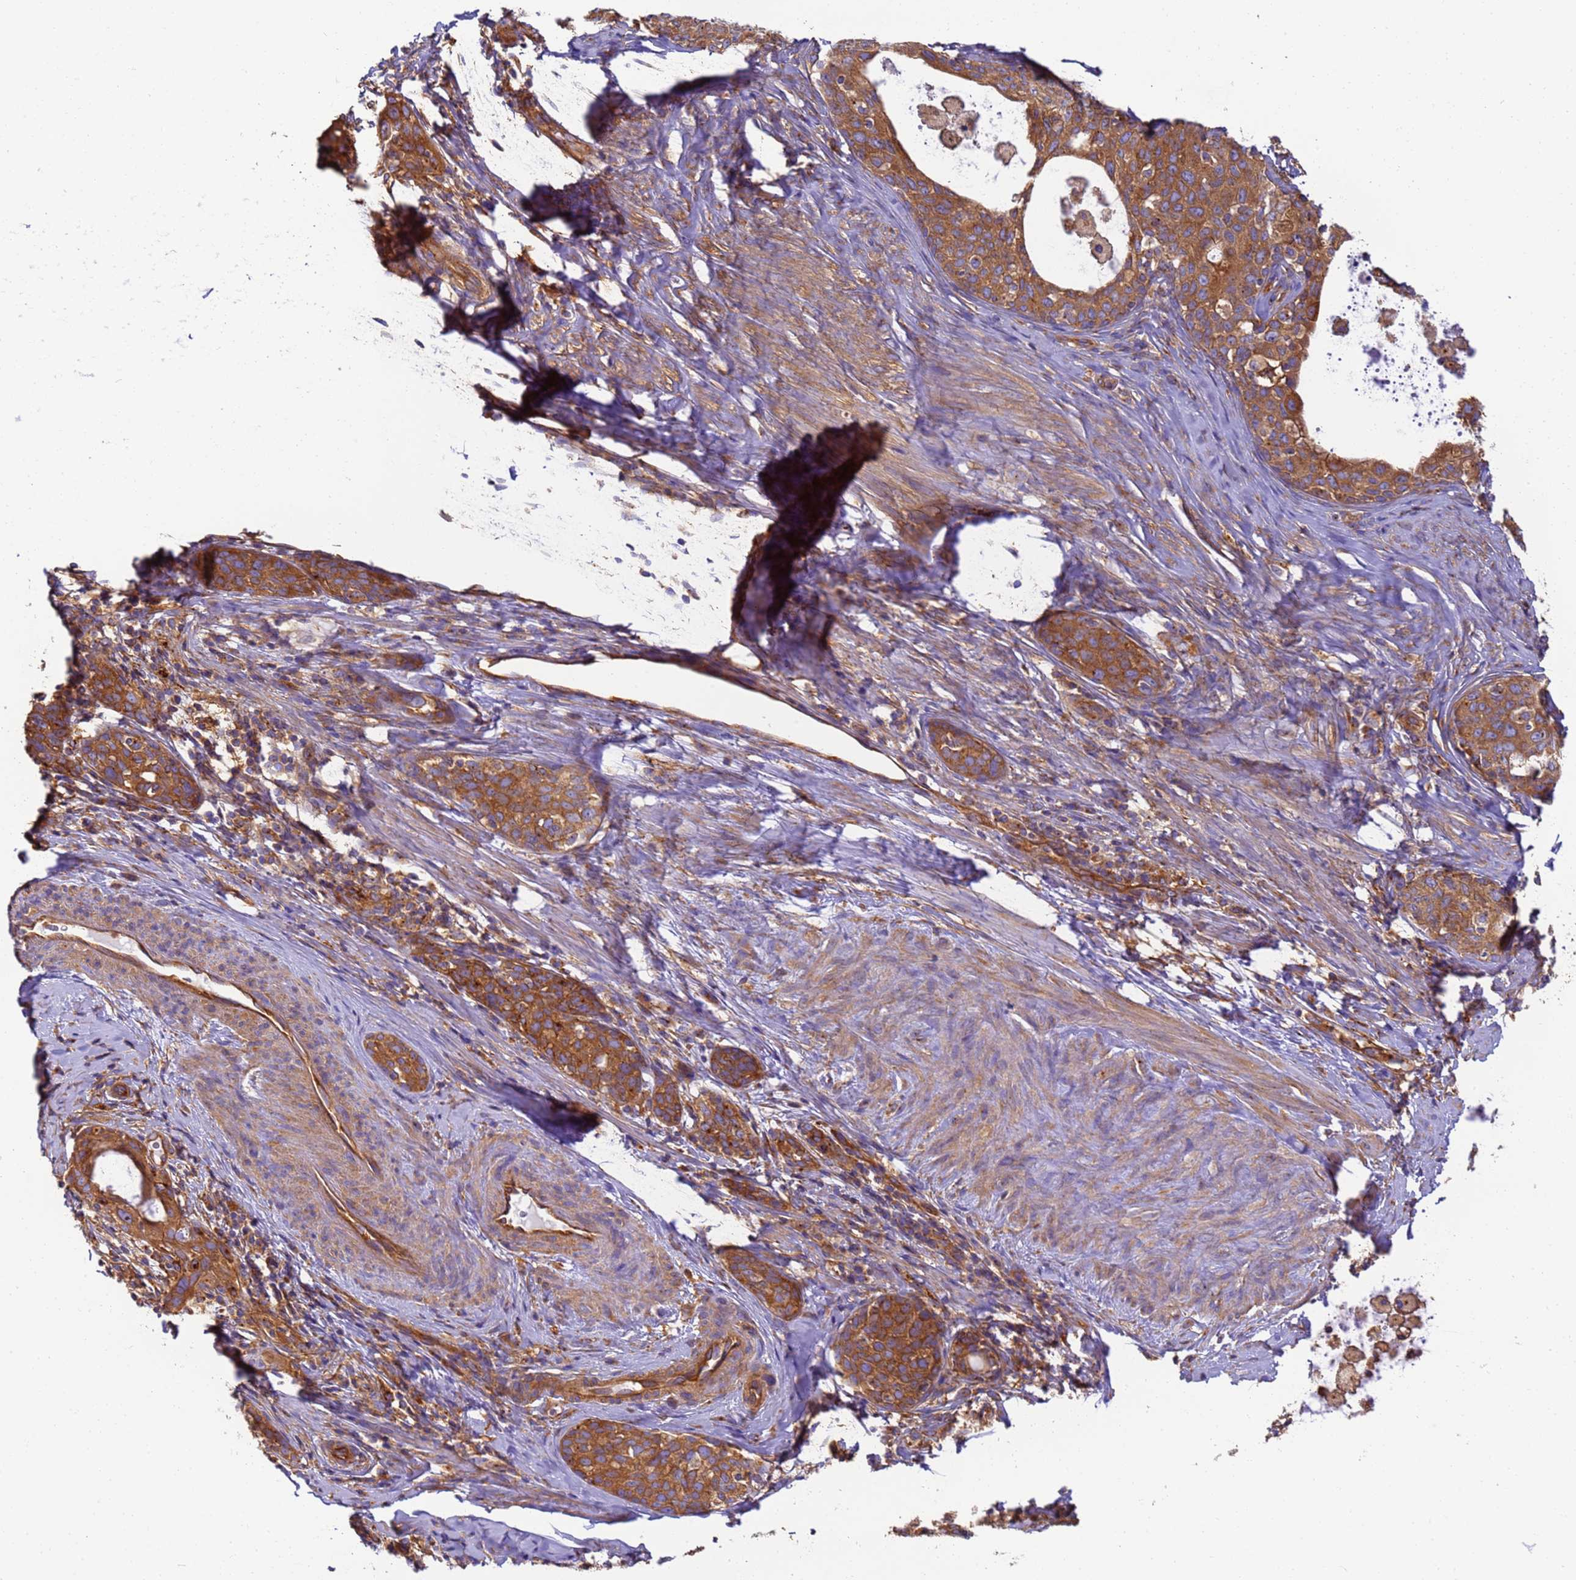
{"staining": {"intensity": "moderate", "quantity": ">75%", "location": "cytoplasmic/membranous"}, "tissue": "cervical cancer", "cell_type": "Tumor cells", "image_type": "cancer", "snomed": [{"axis": "morphology", "description": "Squamous cell carcinoma, NOS"}, {"axis": "morphology", "description": "Adenocarcinoma, NOS"}, {"axis": "topography", "description": "Cervix"}], "caption": "High-magnification brightfield microscopy of cervical cancer (squamous cell carcinoma) stained with DAB (brown) and counterstained with hematoxylin (blue). tumor cells exhibit moderate cytoplasmic/membranous positivity is appreciated in about>75% of cells.", "gene": "DYNC1I2", "patient": {"sex": "female", "age": 52}}